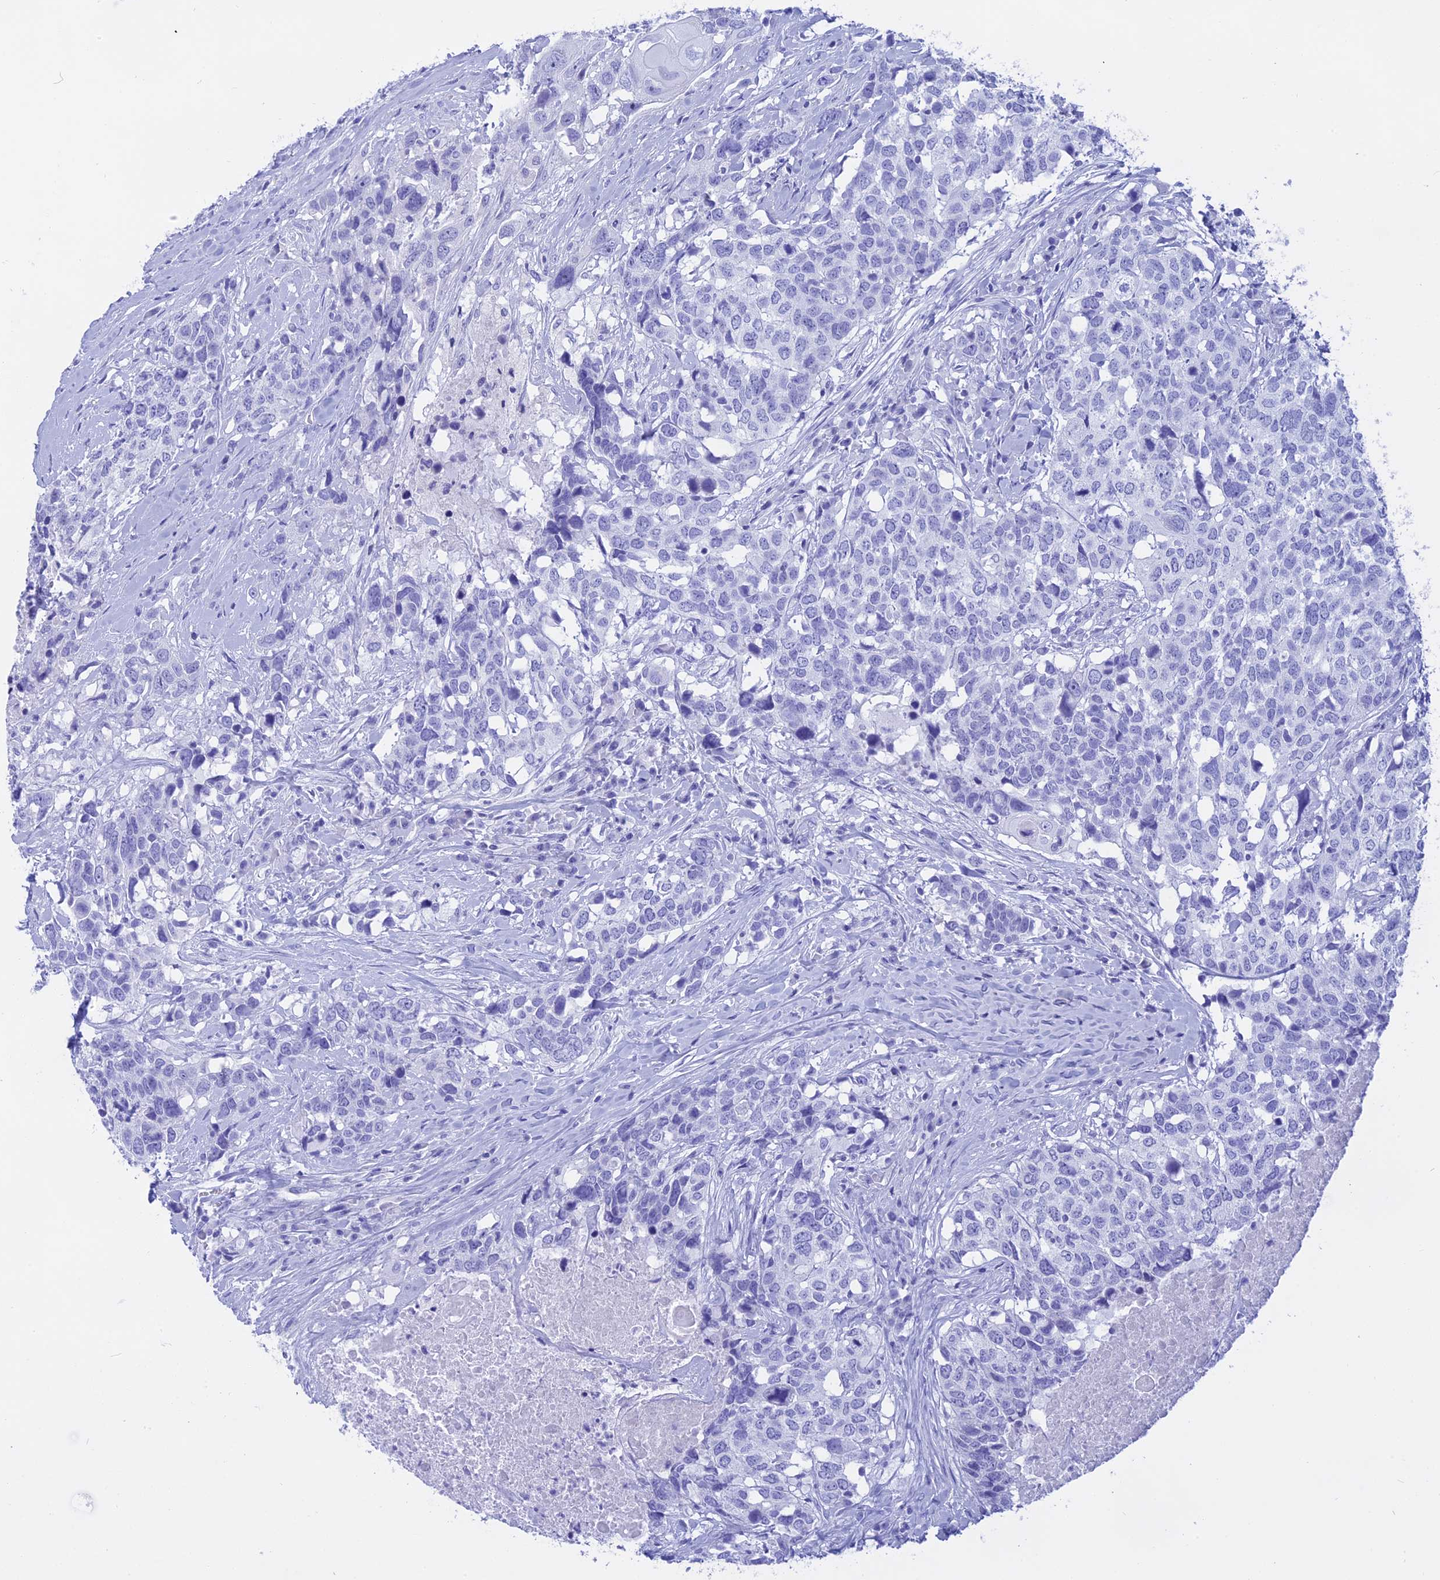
{"staining": {"intensity": "negative", "quantity": "none", "location": "none"}, "tissue": "head and neck cancer", "cell_type": "Tumor cells", "image_type": "cancer", "snomed": [{"axis": "morphology", "description": "Squamous cell carcinoma, NOS"}, {"axis": "topography", "description": "Head-Neck"}], "caption": "IHC of head and neck squamous cell carcinoma demonstrates no staining in tumor cells. (DAB (3,3'-diaminobenzidine) IHC with hematoxylin counter stain).", "gene": "ISCA1", "patient": {"sex": "male", "age": 66}}